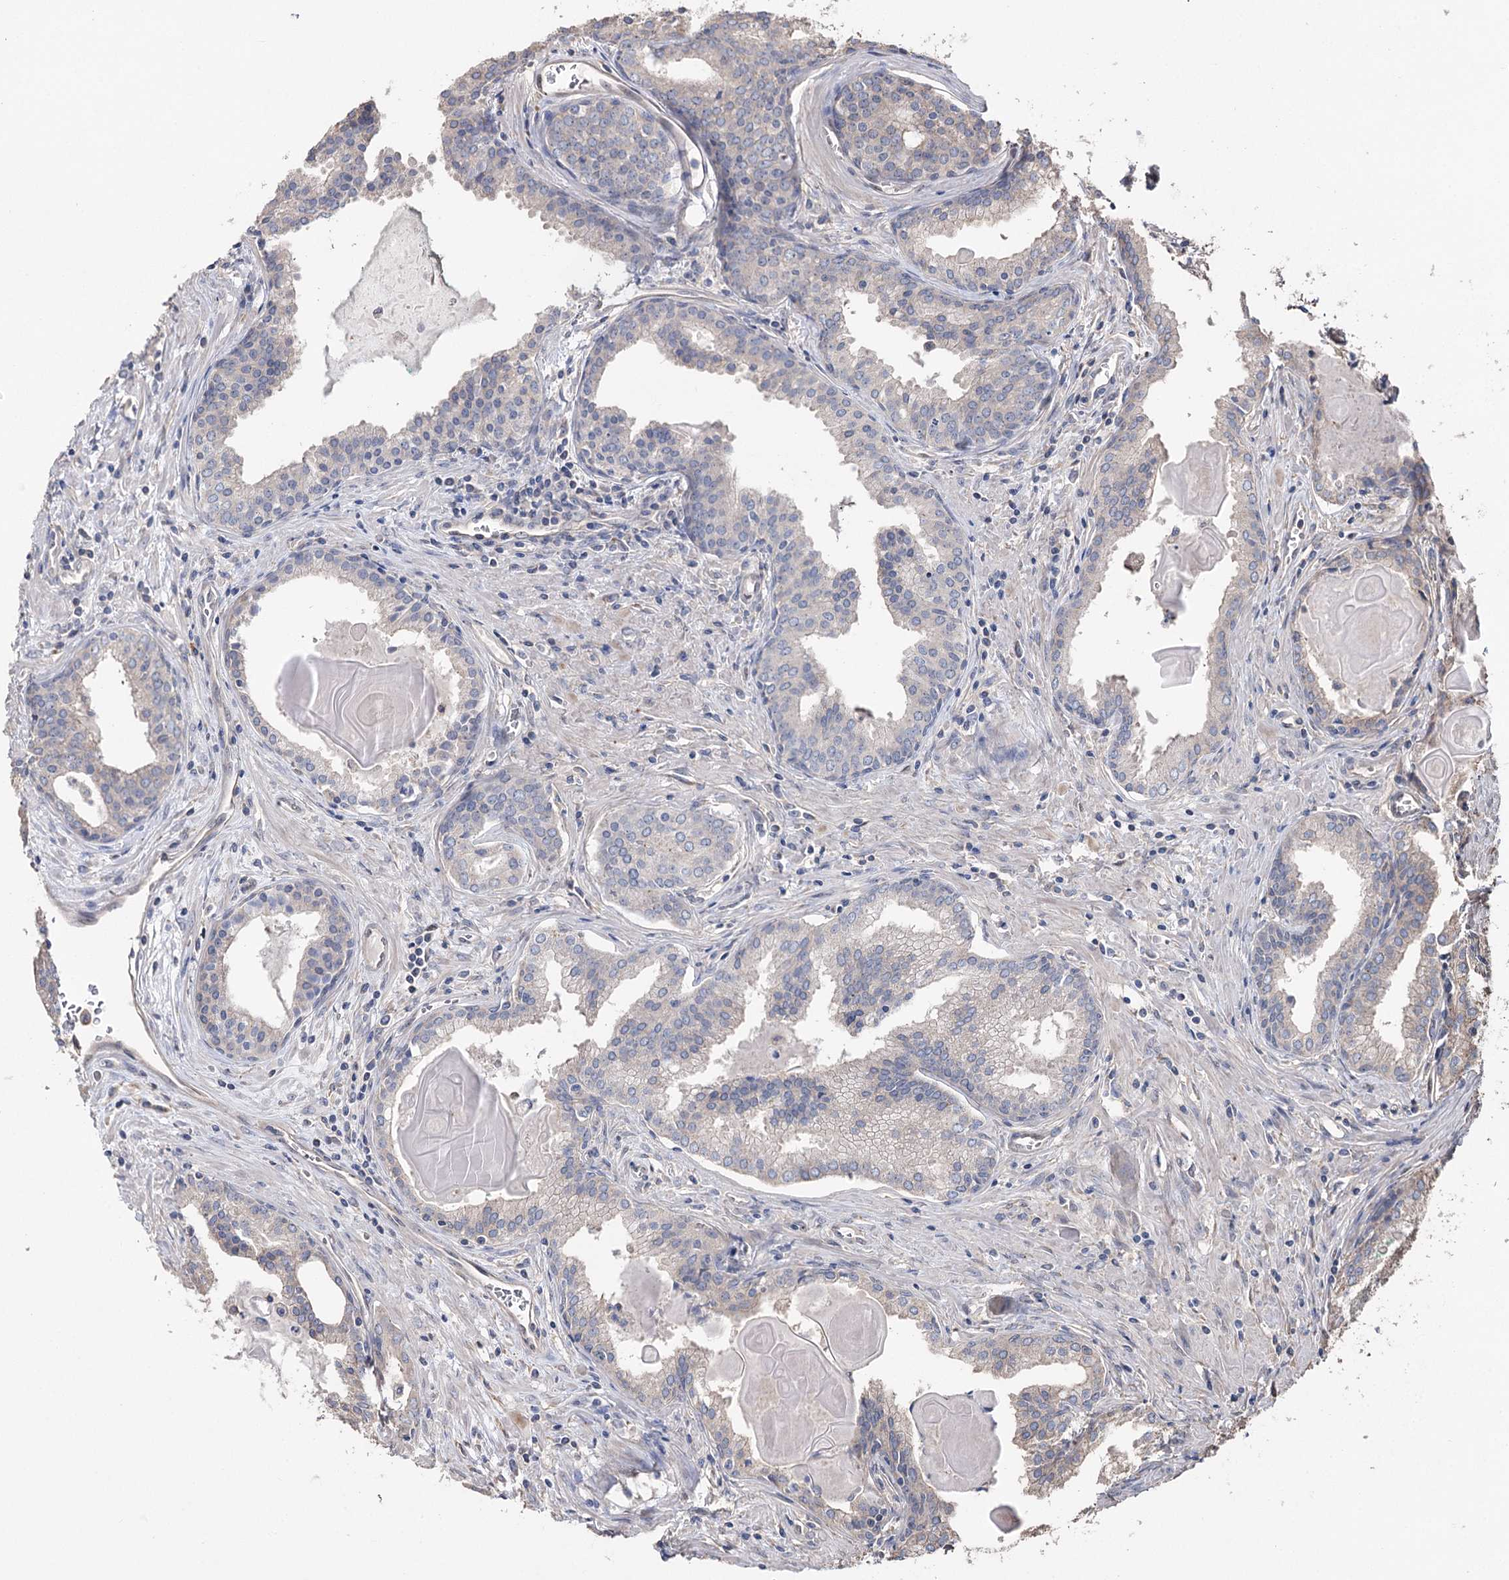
{"staining": {"intensity": "negative", "quantity": "none", "location": "none"}, "tissue": "prostate cancer", "cell_type": "Tumor cells", "image_type": "cancer", "snomed": [{"axis": "morphology", "description": "Adenocarcinoma, High grade"}, {"axis": "topography", "description": "Prostate"}], "caption": "This is an immunohistochemistry image of prostate cancer. There is no expression in tumor cells.", "gene": "FAM13B", "patient": {"sex": "male", "age": 68}}